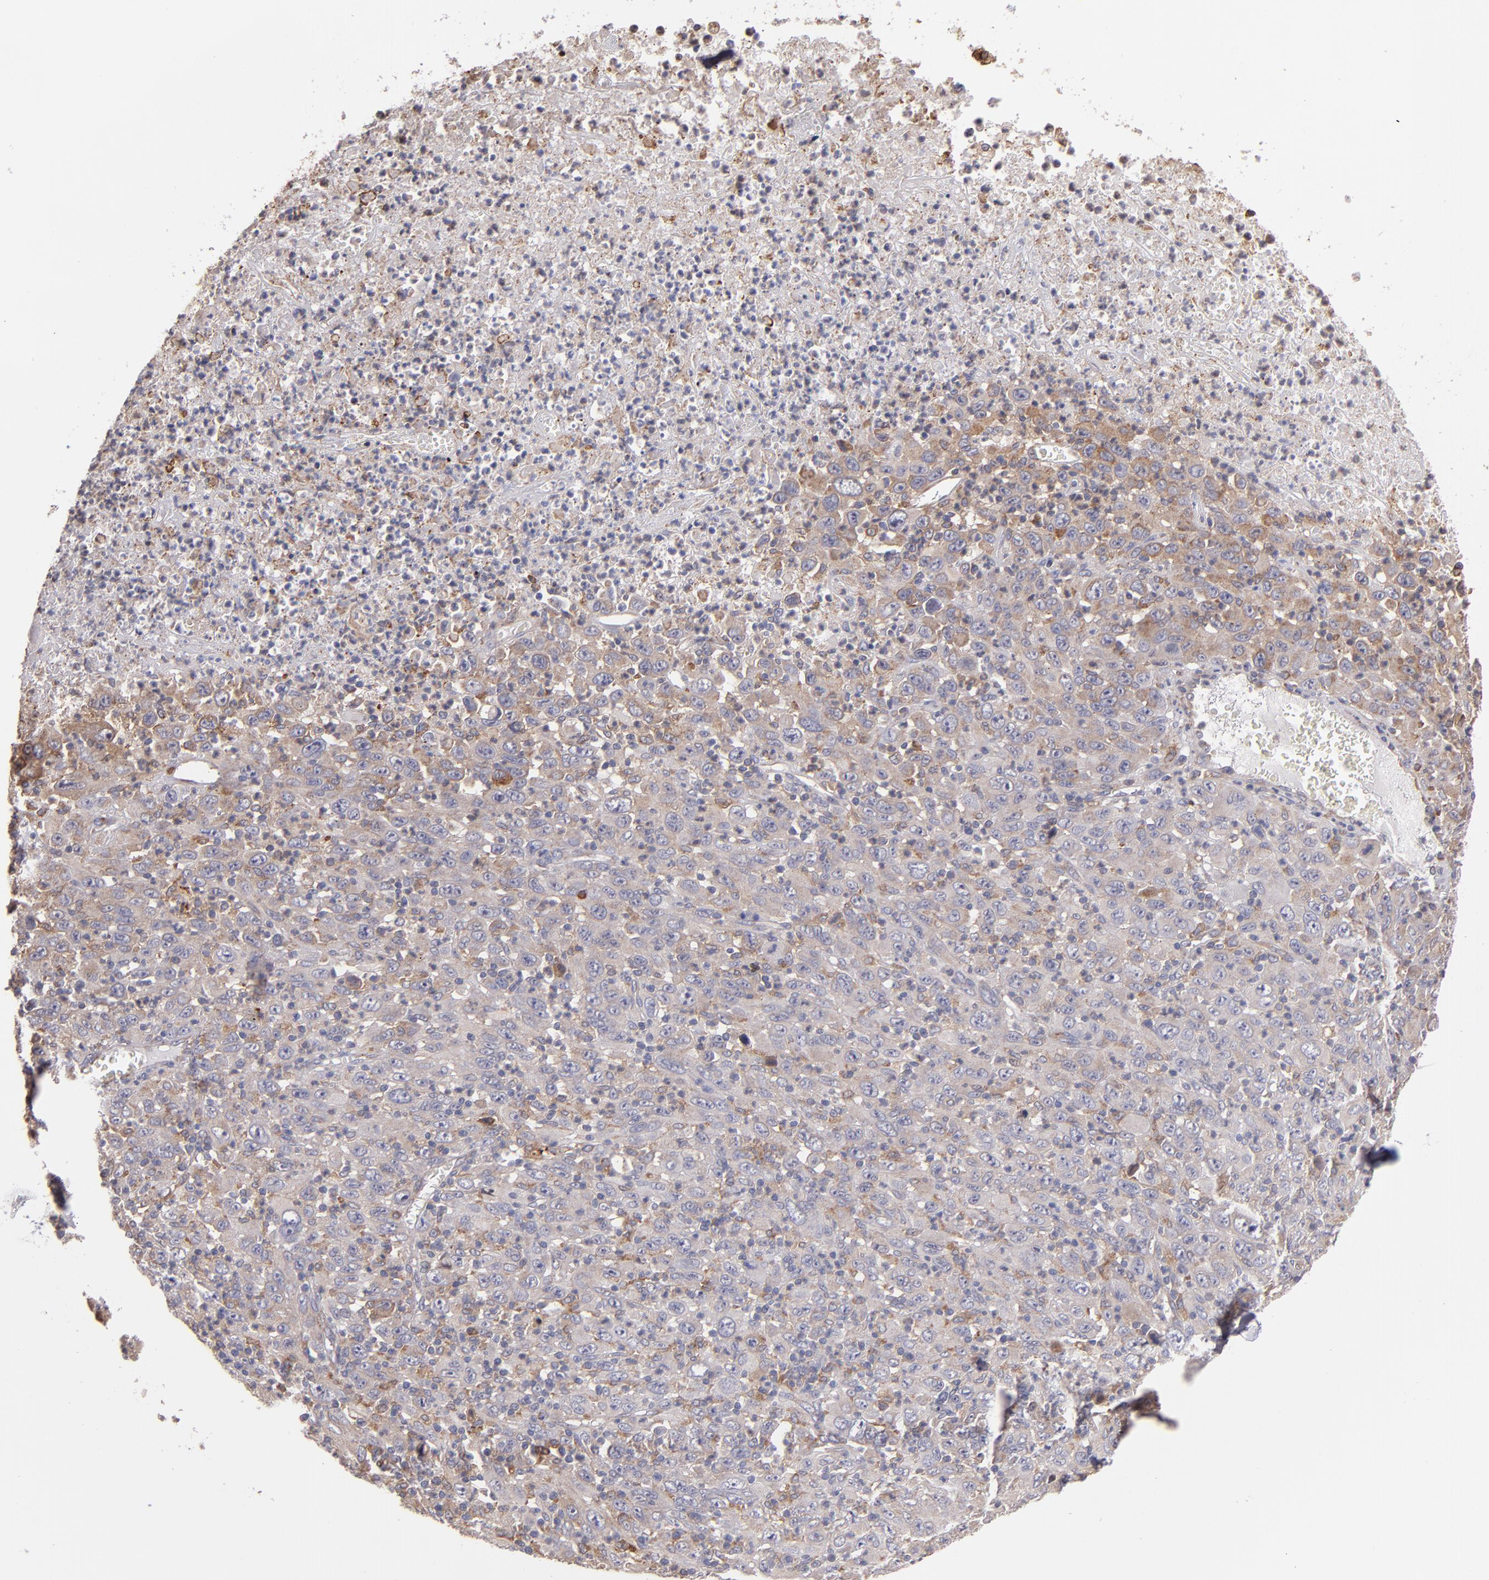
{"staining": {"intensity": "weak", "quantity": ">75%", "location": "cytoplasmic/membranous"}, "tissue": "melanoma", "cell_type": "Tumor cells", "image_type": "cancer", "snomed": [{"axis": "morphology", "description": "Malignant melanoma, Metastatic site"}, {"axis": "topography", "description": "Skin"}], "caption": "Brown immunohistochemical staining in melanoma shows weak cytoplasmic/membranous staining in about >75% of tumor cells. (IHC, brightfield microscopy, high magnification).", "gene": "IFIH1", "patient": {"sex": "female", "age": 56}}